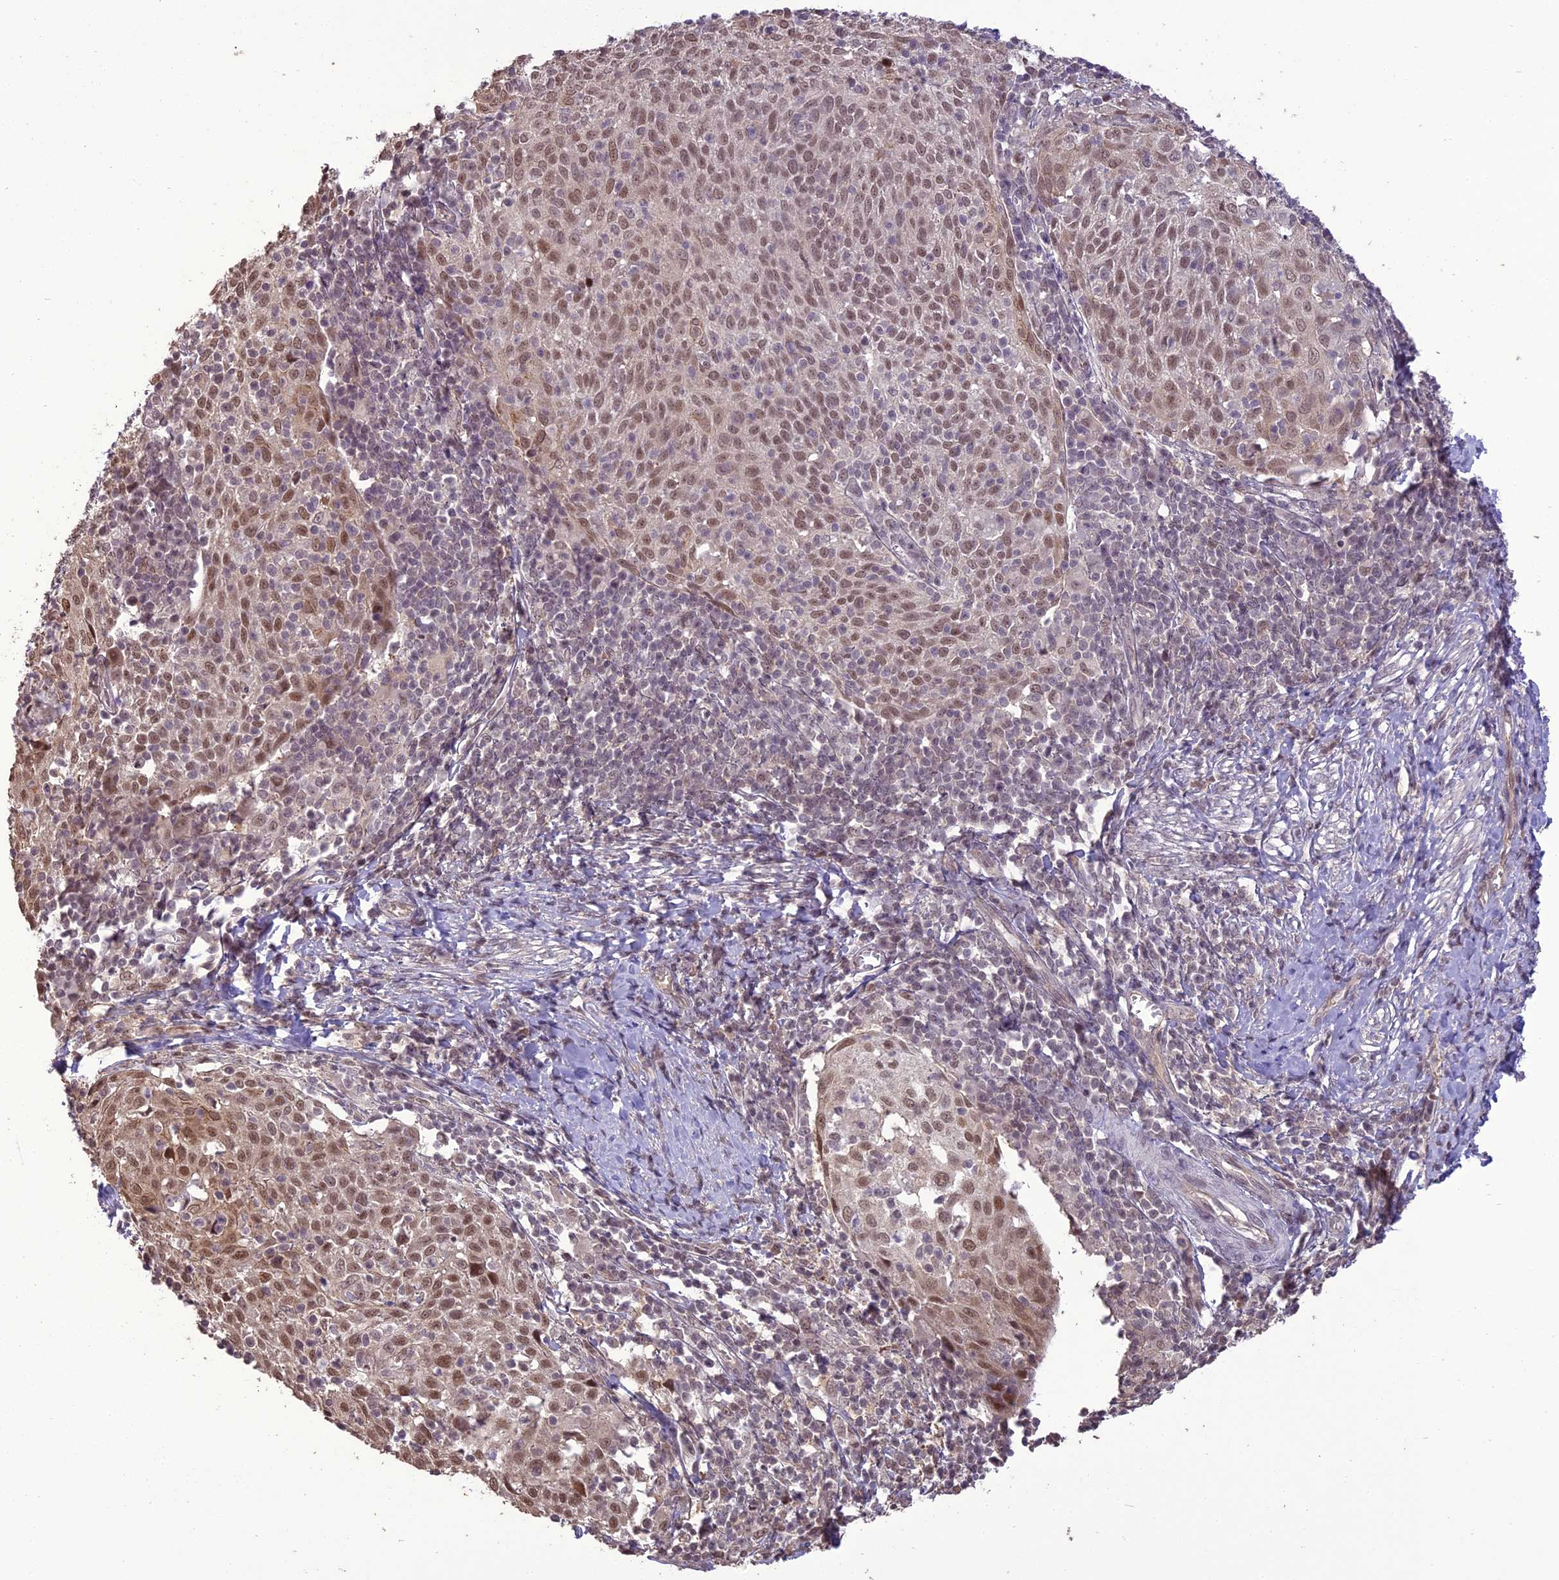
{"staining": {"intensity": "moderate", "quantity": ">75%", "location": "nuclear"}, "tissue": "cervical cancer", "cell_type": "Tumor cells", "image_type": "cancer", "snomed": [{"axis": "morphology", "description": "Squamous cell carcinoma, NOS"}, {"axis": "topography", "description": "Cervix"}], "caption": "High-magnification brightfield microscopy of cervical cancer (squamous cell carcinoma) stained with DAB (brown) and counterstained with hematoxylin (blue). tumor cells exhibit moderate nuclear staining is identified in approximately>75% of cells. The staining was performed using DAB (3,3'-diaminobenzidine), with brown indicating positive protein expression. Nuclei are stained blue with hematoxylin.", "gene": "TIGD7", "patient": {"sex": "female", "age": 52}}